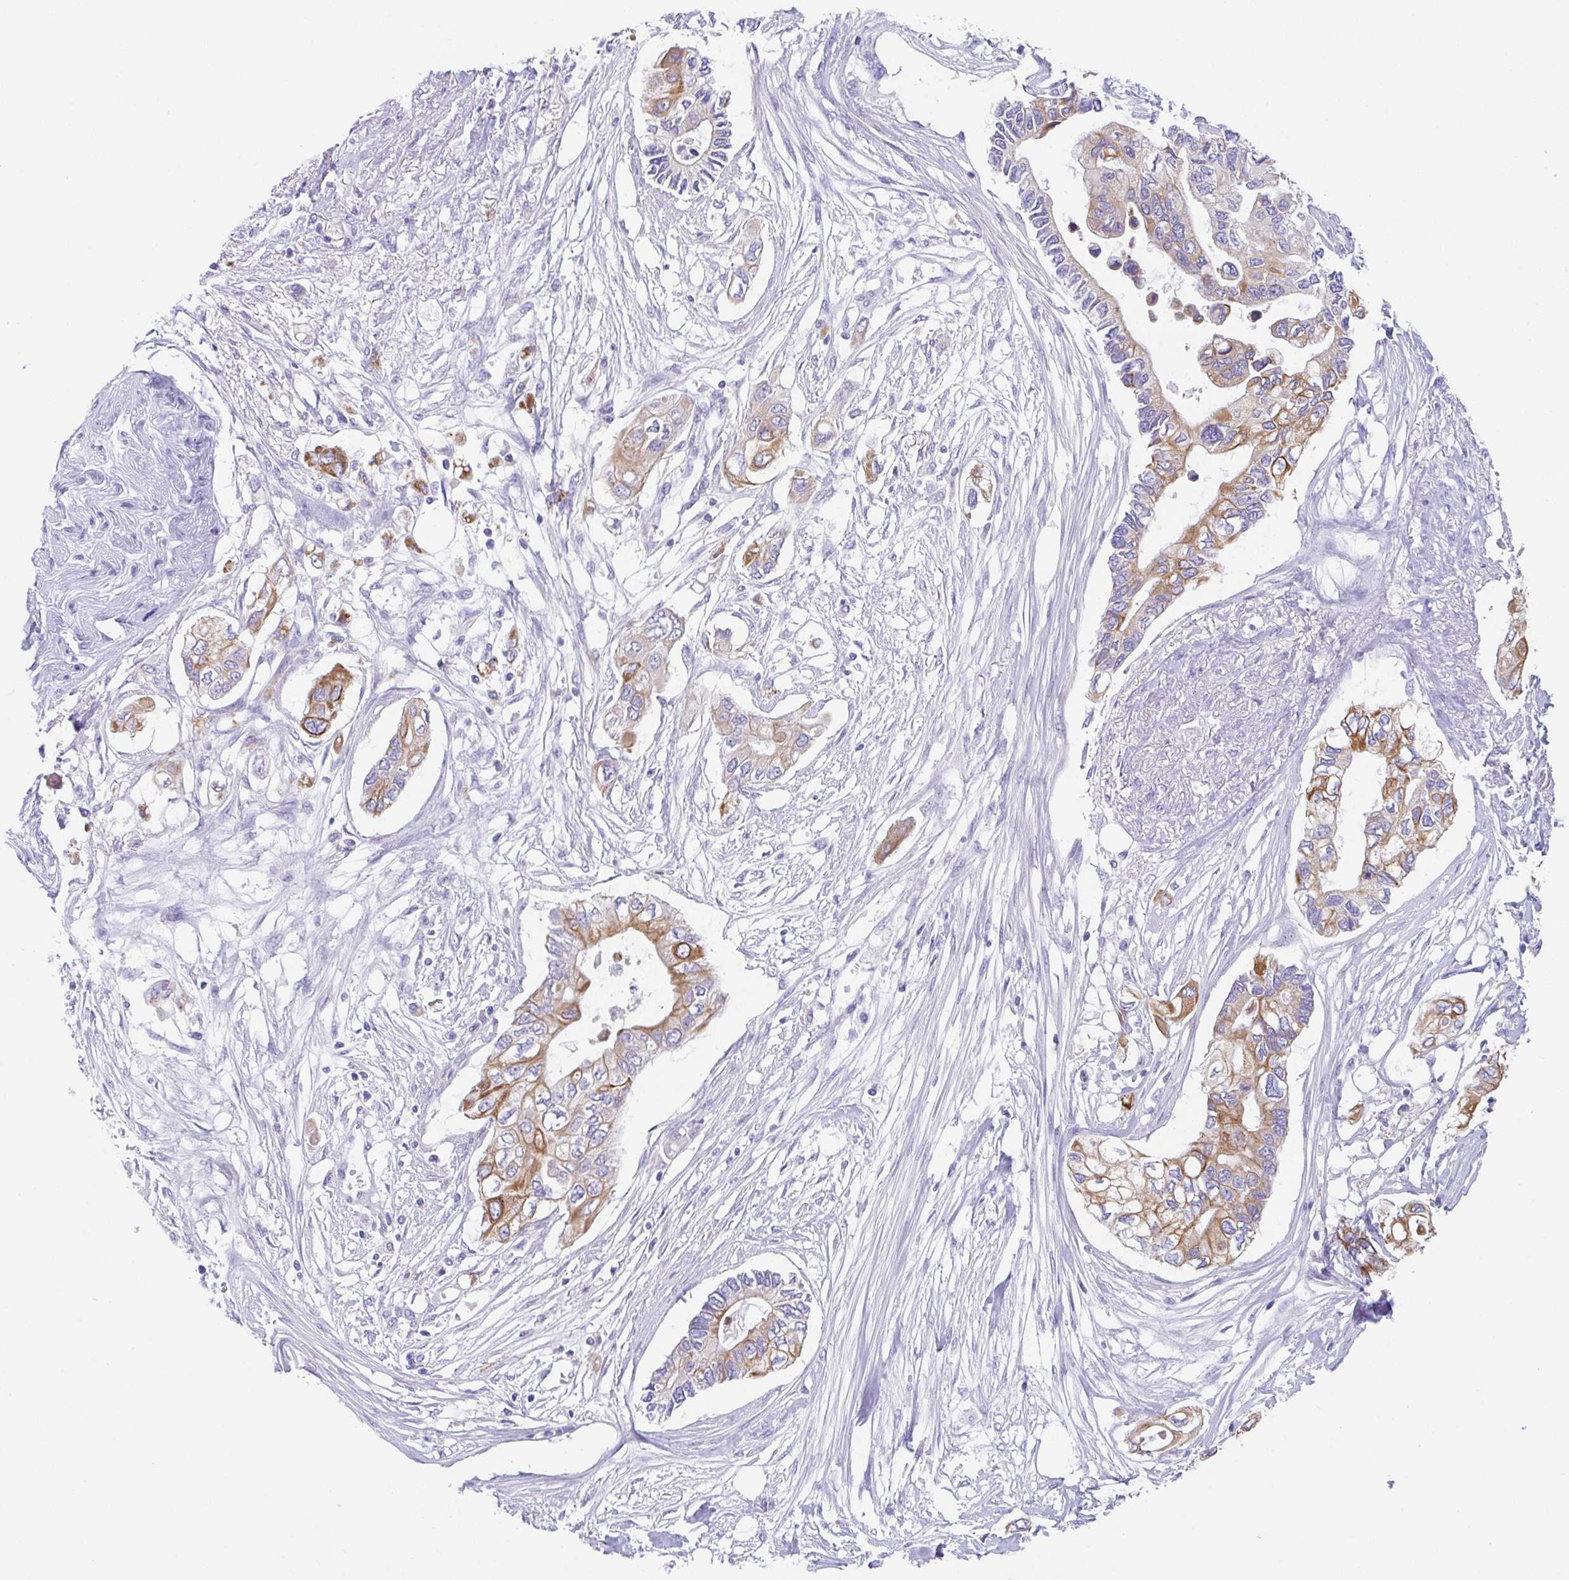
{"staining": {"intensity": "moderate", "quantity": "25%-75%", "location": "cytoplasmic/membranous"}, "tissue": "pancreatic cancer", "cell_type": "Tumor cells", "image_type": "cancer", "snomed": [{"axis": "morphology", "description": "Adenocarcinoma, NOS"}, {"axis": "topography", "description": "Pancreas"}], "caption": "Protein analysis of pancreatic adenocarcinoma tissue displays moderate cytoplasmic/membranous staining in approximately 25%-75% of tumor cells.", "gene": "TRAF4", "patient": {"sex": "female", "age": 63}}